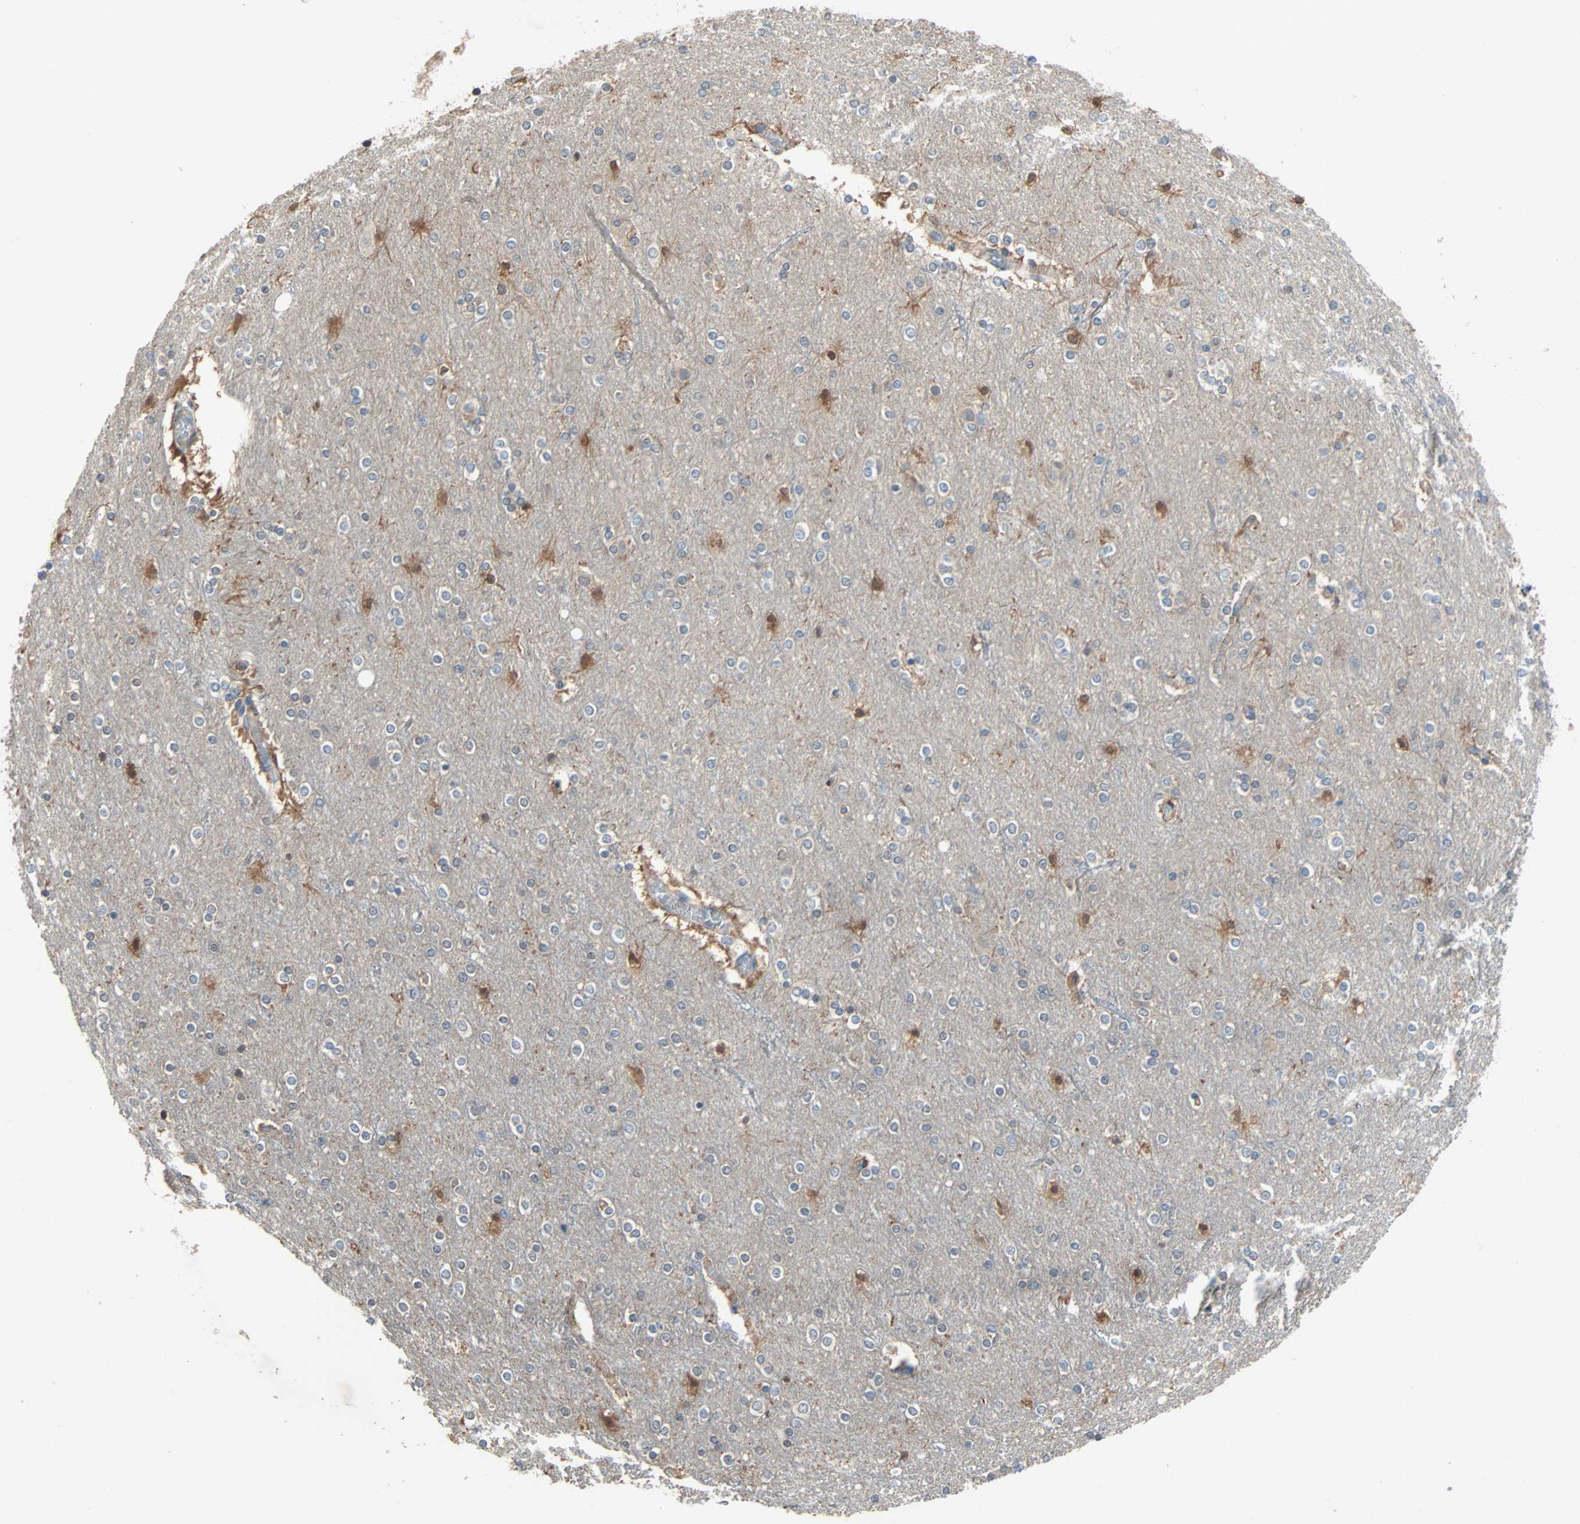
{"staining": {"intensity": "negative", "quantity": "none", "location": "none"}, "tissue": "cerebral cortex", "cell_type": "Endothelial cells", "image_type": "normal", "snomed": [{"axis": "morphology", "description": "Normal tissue, NOS"}, {"axis": "topography", "description": "Cerebral cortex"}], "caption": "IHC histopathology image of benign cerebral cortex stained for a protein (brown), which displays no expression in endothelial cells. The staining is performed using DAB (3,3'-diaminobenzidine) brown chromogen with nuclei counter-stained in using hematoxylin.", "gene": "TNFRSF12A", "patient": {"sex": "female", "age": 54}}